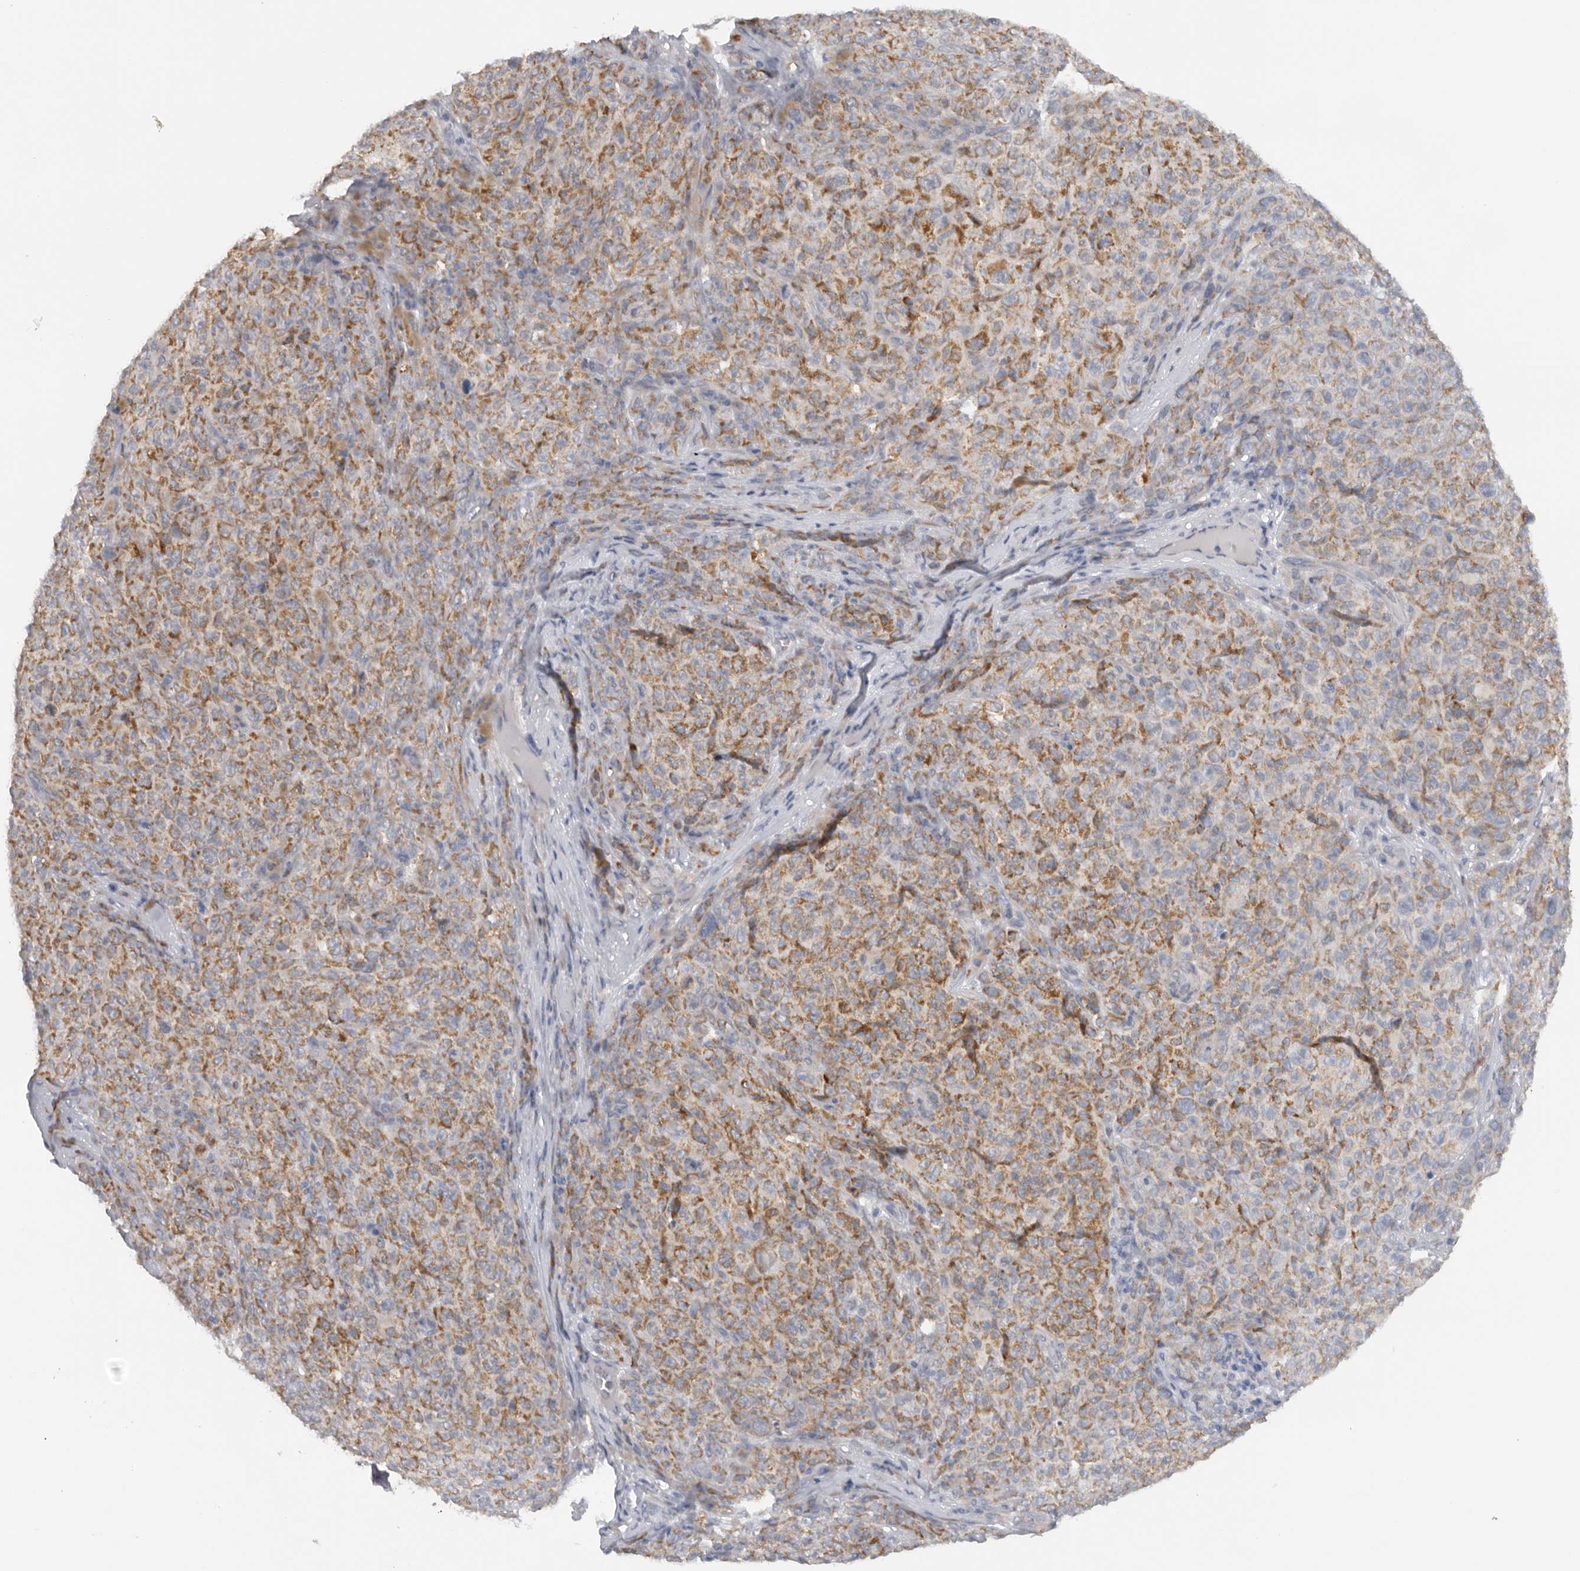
{"staining": {"intensity": "moderate", "quantity": ">75%", "location": "cytoplasmic/membranous"}, "tissue": "melanoma", "cell_type": "Tumor cells", "image_type": "cancer", "snomed": [{"axis": "morphology", "description": "Malignant melanoma, NOS"}, {"axis": "topography", "description": "Skin"}], "caption": "Malignant melanoma was stained to show a protein in brown. There is medium levels of moderate cytoplasmic/membranous positivity in about >75% of tumor cells. (Brightfield microscopy of DAB IHC at high magnification).", "gene": "DYRK2", "patient": {"sex": "female", "age": 82}}